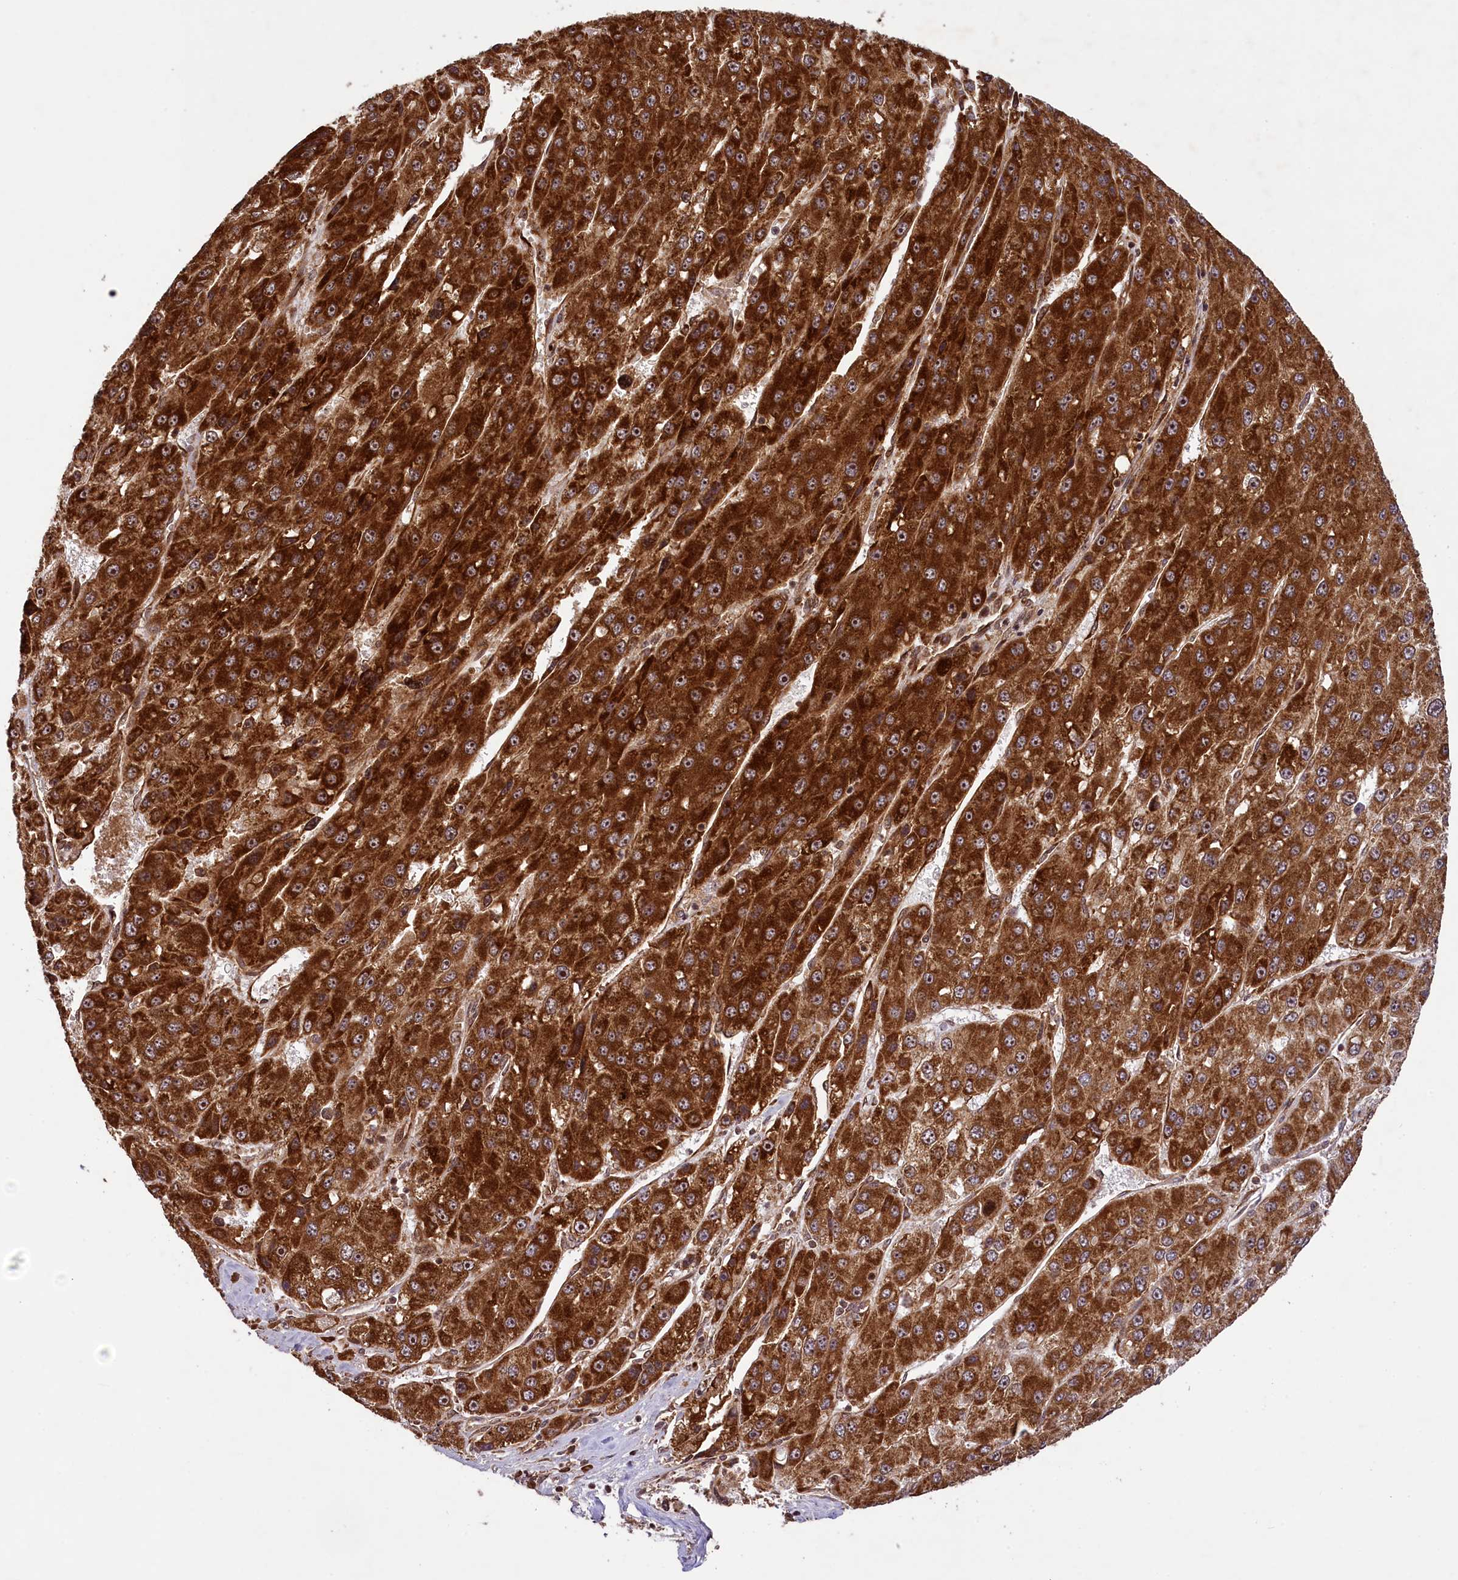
{"staining": {"intensity": "strong", "quantity": ">75%", "location": "cytoplasmic/membranous"}, "tissue": "liver cancer", "cell_type": "Tumor cells", "image_type": "cancer", "snomed": [{"axis": "morphology", "description": "Carcinoma, Hepatocellular, NOS"}, {"axis": "topography", "description": "Liver"}], "caption": "Immunohistochemical staining of liver cancer demonstrates high levels of strong cytoplasmic/membranous staining in approximately >75% of tumor cells. The staining was performed using DAB, with brown indicating positive protein expression. Nuclei are stained blue with hematoxylin.", "gene": "LARP4", "patient": {"sex": "female", "age": 73}}